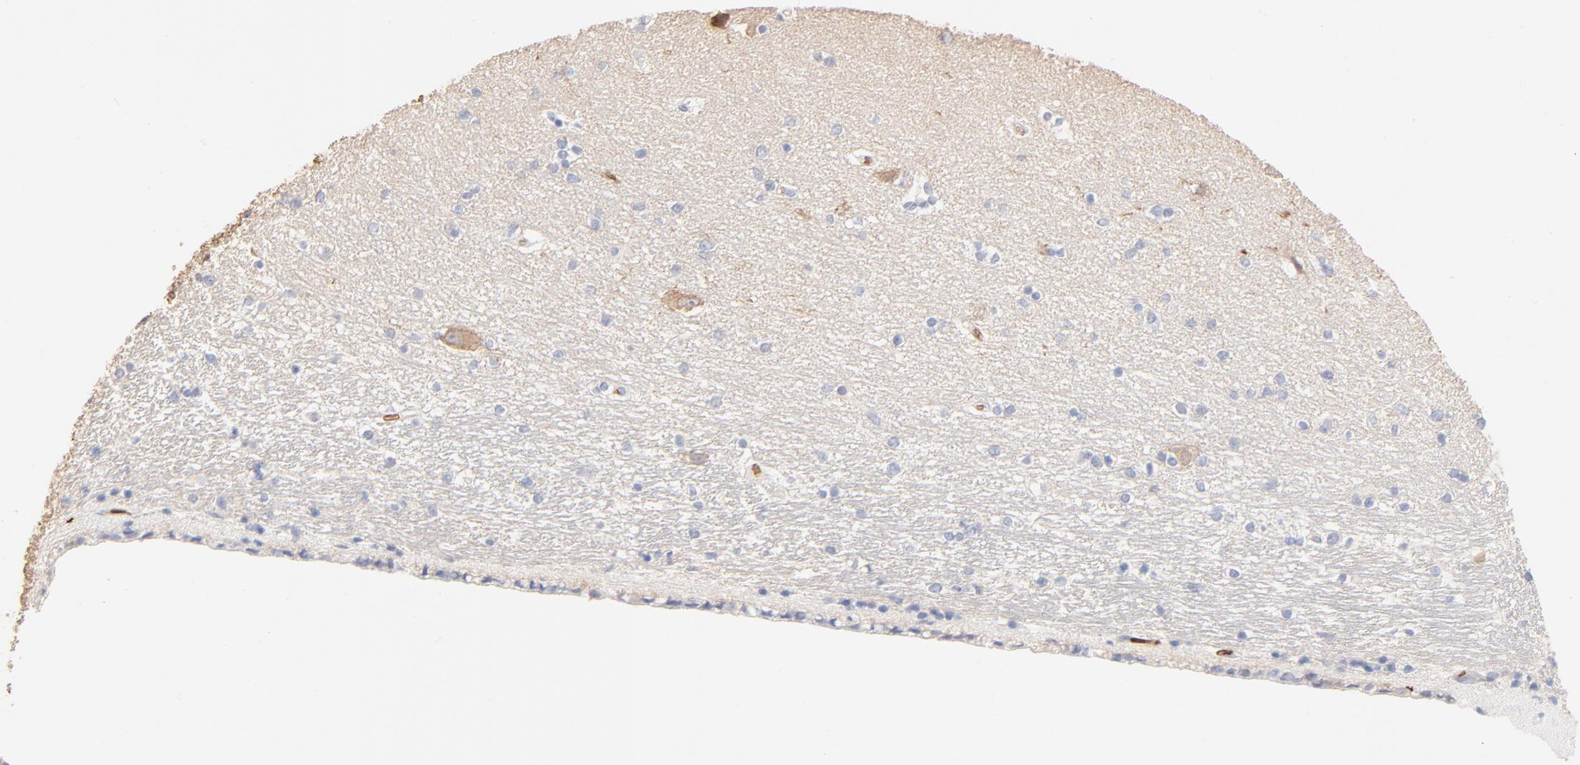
{"staining": {"intensity": "negative", "quantity": "none", "location": "none"}, "tissue": "hippocampus", "cell_type": "Glial cells", "image_type": "normal", "snomed": [{"axis": "morphology", "description": "Normal tissue, NOS"}, {"axis": "topography", "description": "Hippocampus"}], "caption": "This photomicrograph is of benign hippocampus stained with immunohistochemistry (IHC) to label a protein in brown with the nuclei are counter-stained blue. There is no staining in glial cells.", "gene": "SPTB", "patient": {"sex": "female", "age": 54}}